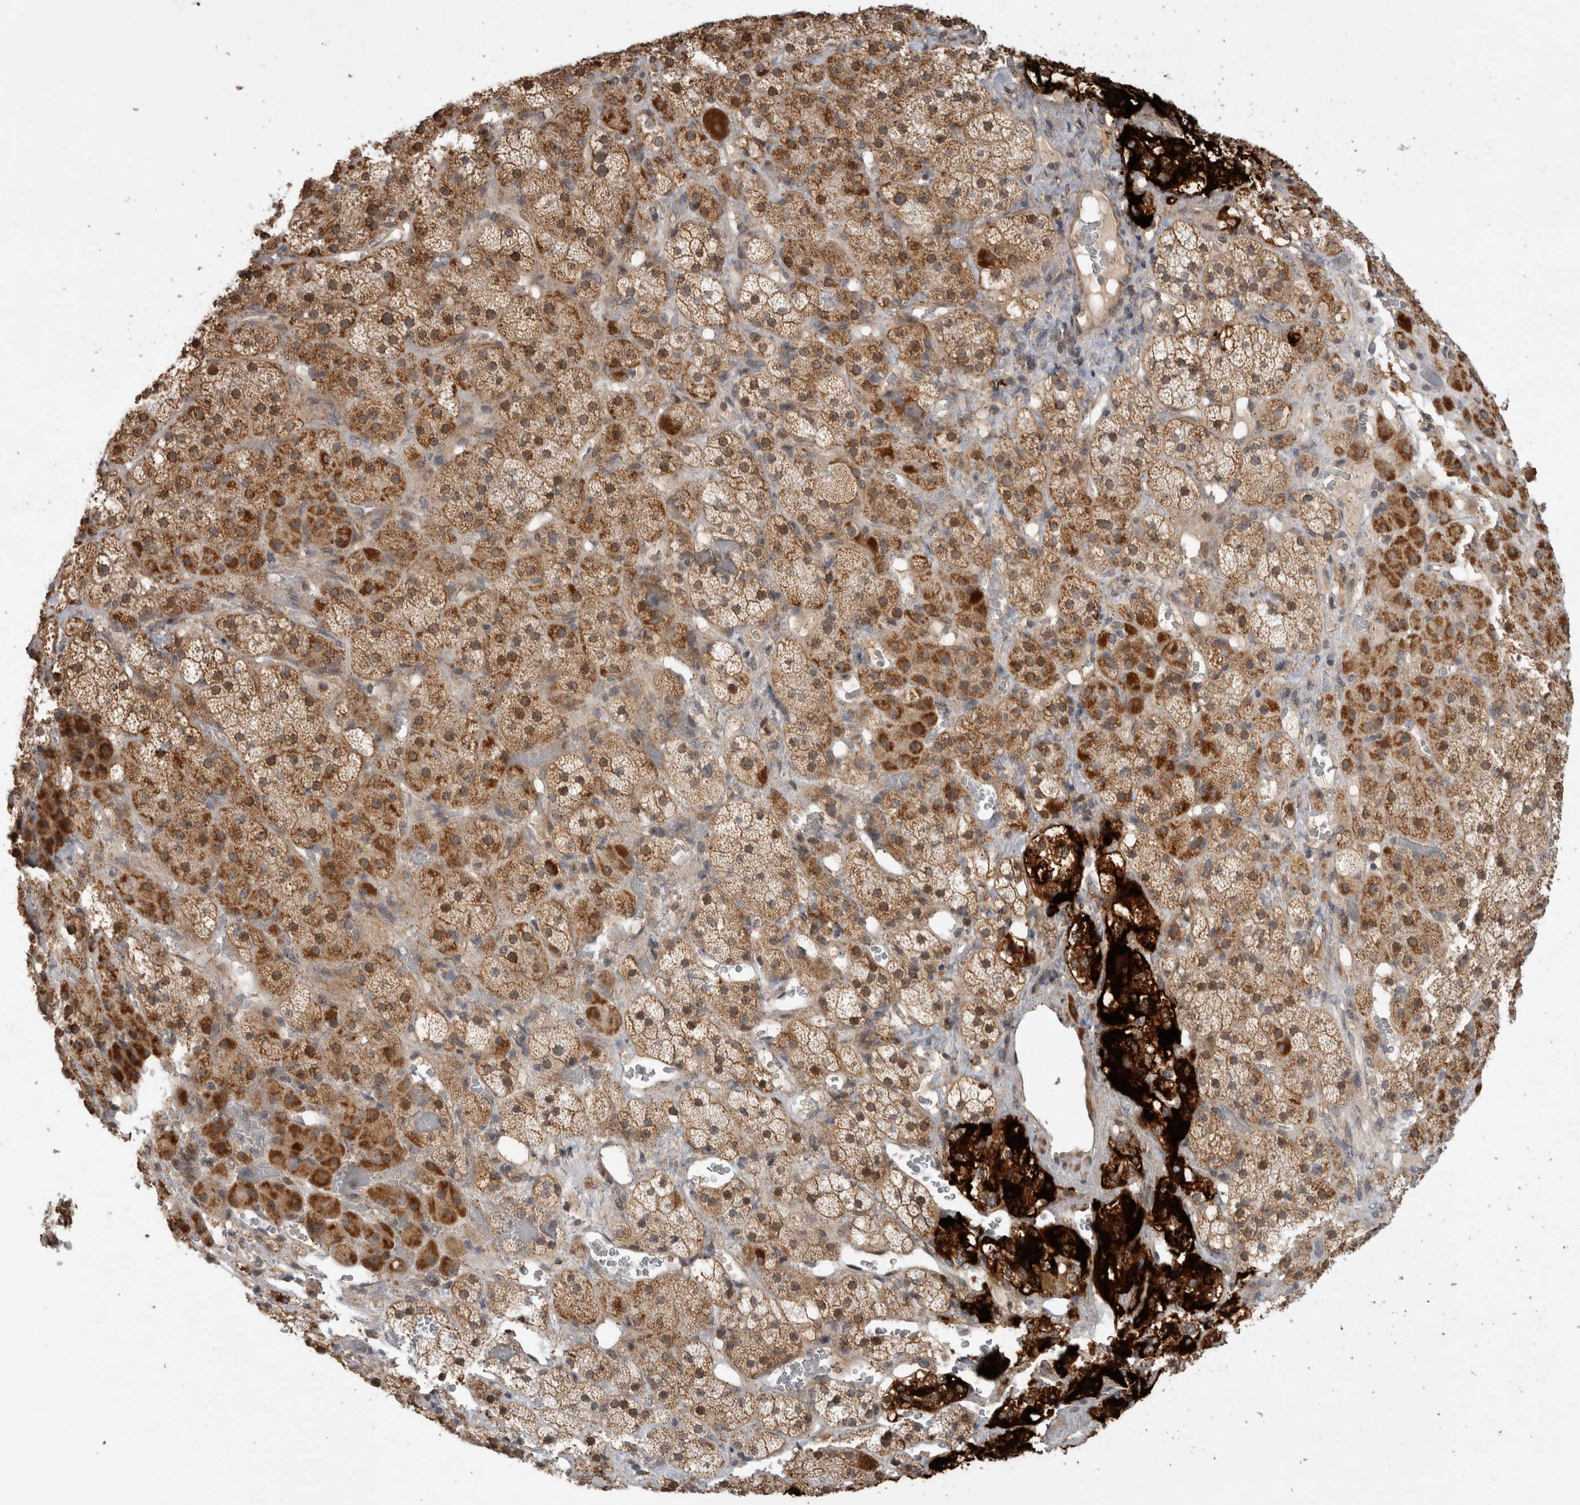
{"staining": {"intensity": "moderate", "quantity": ">75%", "location": "cytoplasmic/membranous"}, "tissue": "adrenal gland", "cell_type": "Glandular cells", "image_type": "normal", "snomed": [{"axis": "morphology", "description": "Normal tissue, NOS"}, {"axis": "topography", "description": "Adrenal gland"}], "caption": "IHC image of unremarkable adrenal gland: adrenal gland stained using IHC reveals medium levels of moderate protein expression localized specifically in the cytoplasmic/membranous of glandular cells, appearing as a cytoplasmic/membranous brown color.", "gene": "KCNIP1", "patient": {"sex": "male", "age": 57}}